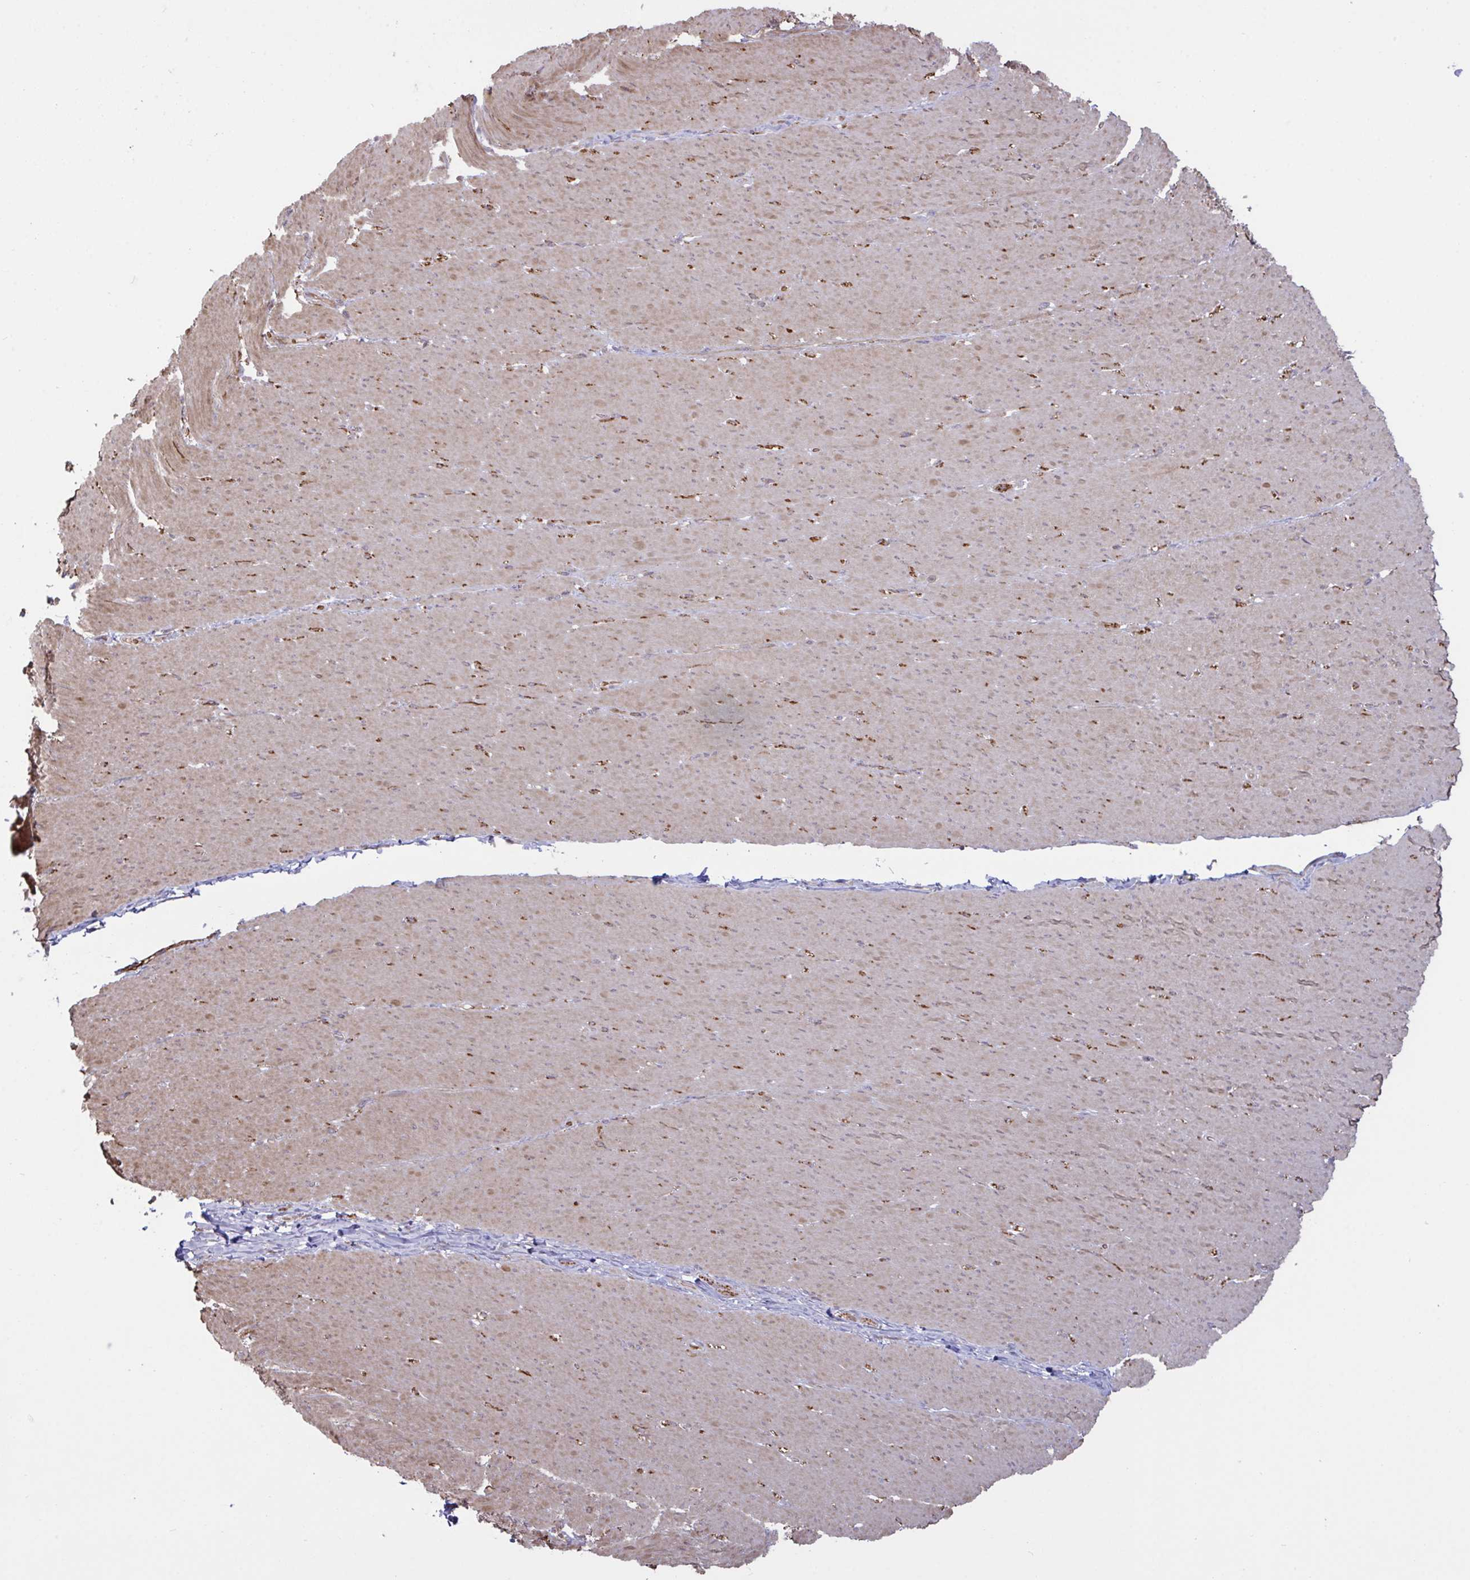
{"staining": {"intensity": "moderate", "quantity": "25%-75%", "location": "cytoplasmic/membranous"}, "tissue": "smooth muscle", "cell_type": "Smooth muscle cells", "image_type": "normal", "snomed": [{"axis": "morphology", "description": "Normal tissue, NOS"}, {"axis": "topography", "description": "Smooth muscle"}, {"axis": "topography", "description": "Rectum"}], "caption": "Benign smooth muscle exhibits moderate cytoplasmic/membranous staining in about 25%-75% of smooth muscle cells, visualized by immunohistochemistry.", "gene": "IL1R1", "patient": {"sex": "male", "age": 53}}